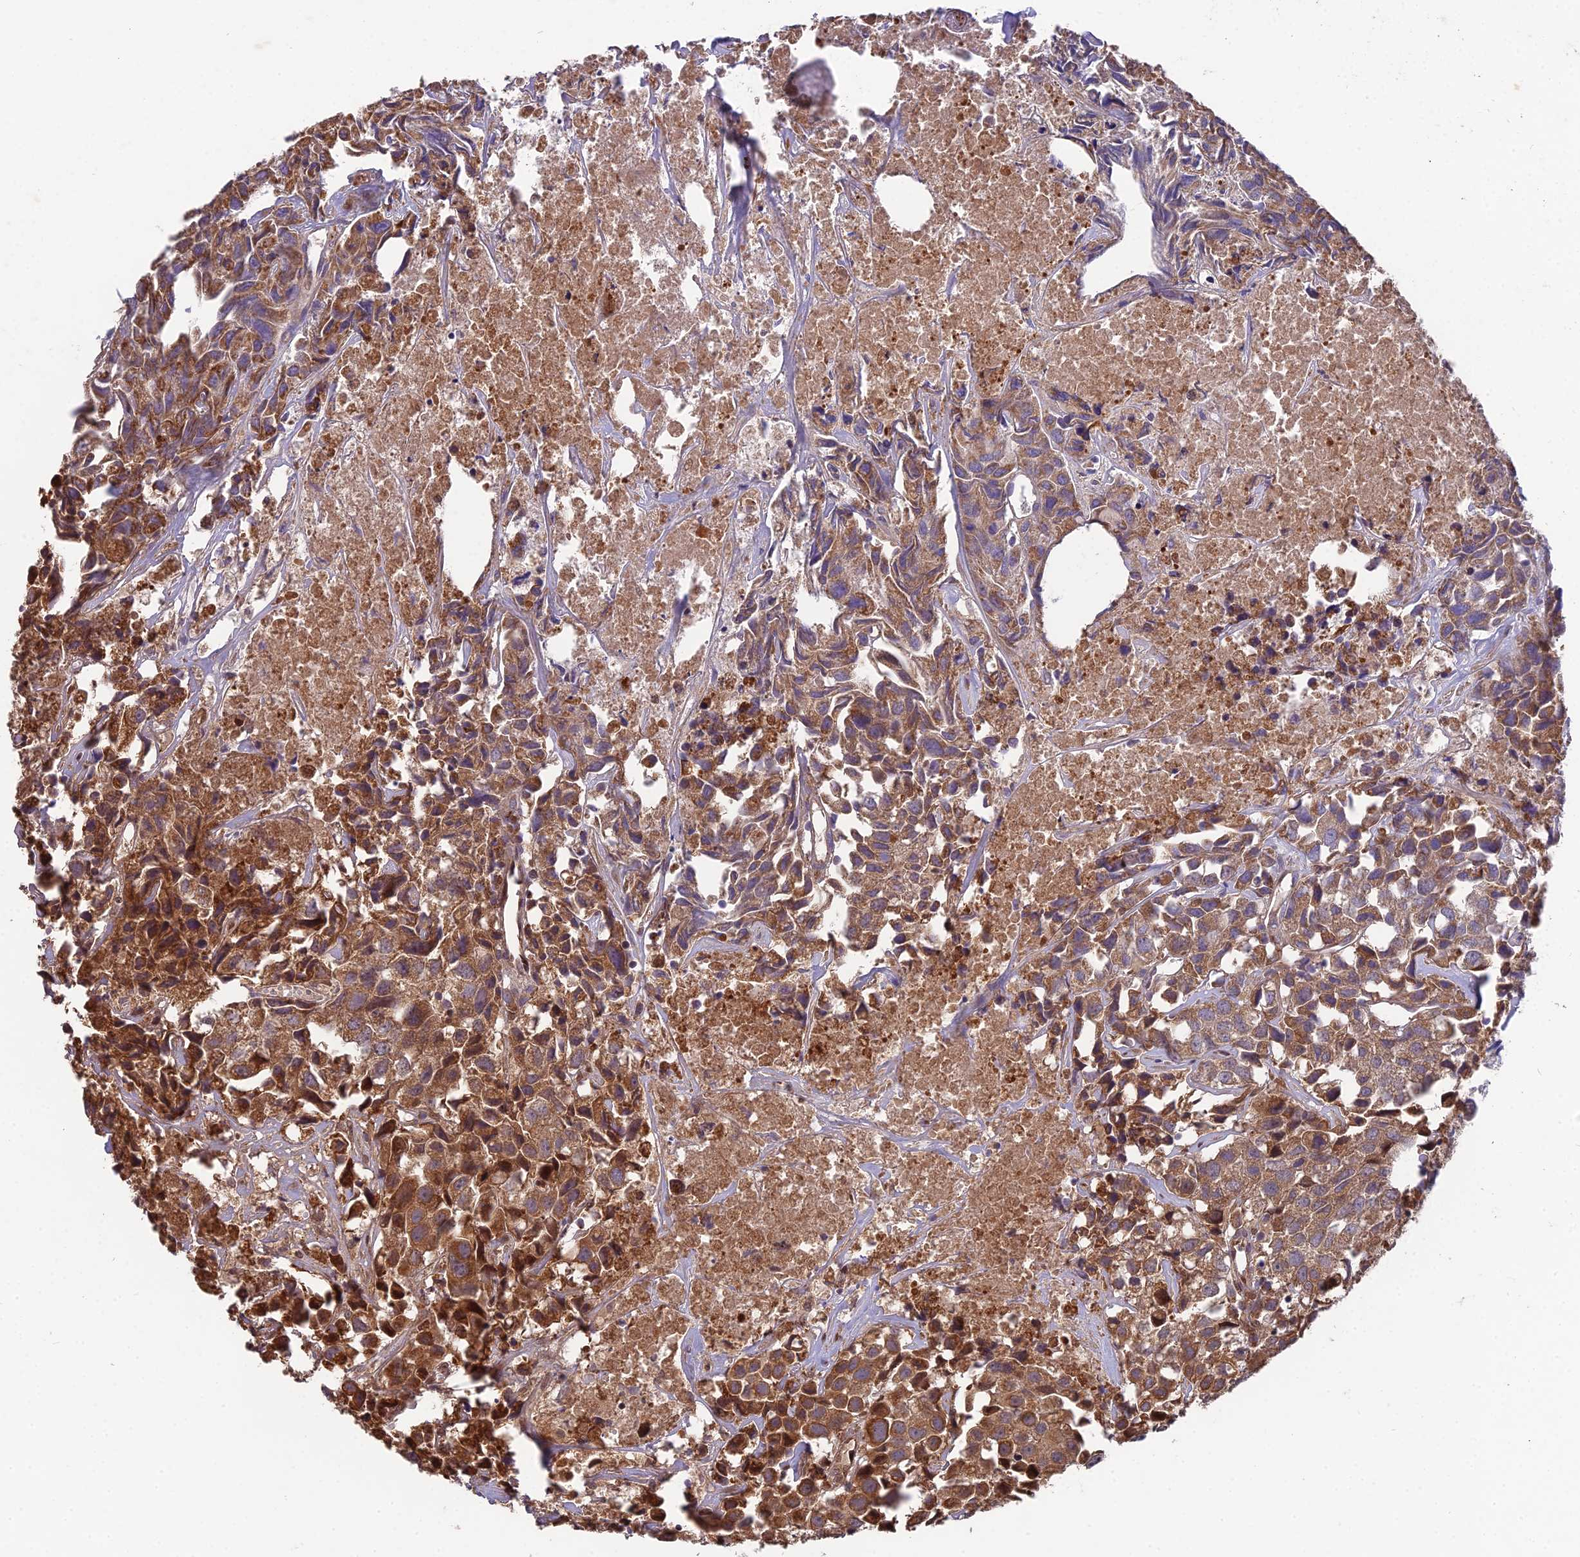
{"staining": {"intensity": "strong", "quantity": ">75%", "location": "cytoplasmic/membranous"}, "tissue": "urothelial cancer", "cell_type": "Tumor cells", "image_type": "cancer", "snomed": [{"axis": "morphology", "description": "Urothelial carcinoma, High grade"}, {"axis": "topography", "description": "Urinary bladder"}], "caption": "The image demonstrates a brown stain indicating the presence of a protein in the cytoplasmic/membranous of tumor cells in high-grade urothelial carcinoma.", "gene": "CYP2R1", "patient": {"sex": "female", "age": 75}}